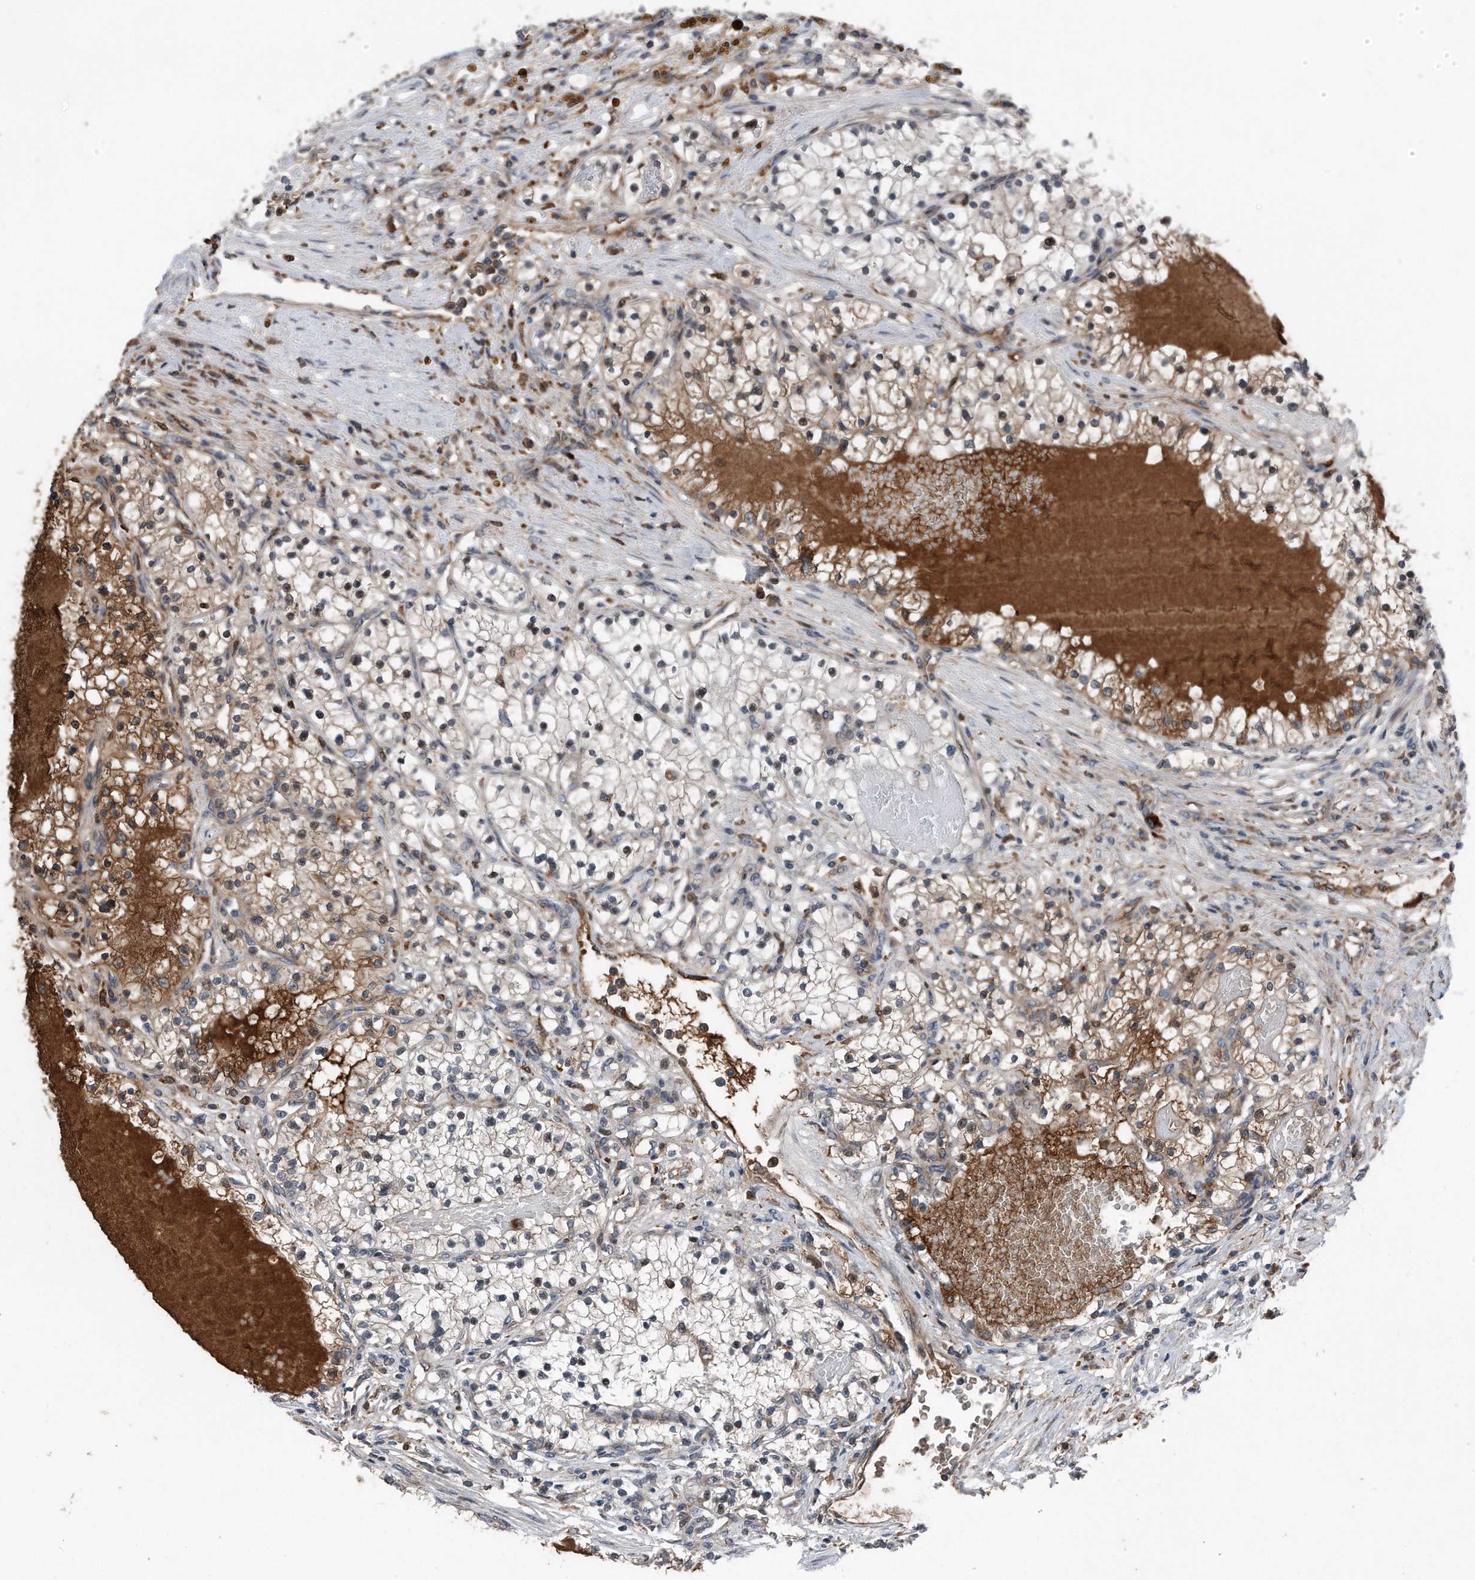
{"staining": {"intensity": "moderate", "quantity": "<25%", "location": "cytoplasmic/membranous"}, "tissue": "renal cancer", "cell_type": "Tumor cells", "image_type": "cancer", "snomed": [{"axis": "morphology", "description": "Normal tissue, NOS"}, {"axis": "morphology", "description": "Adenocarcinoma, NOS"}, {"axis": "topography", "description": "Kidney"}], "caption": "The micrograph demonstrates staining of adenocarcinoma (renal), revealing moderate cytoplasmic/membranous protein positivity (brown color) within tumor cells. The protein is shown in brown color, while the nuclei are stained blue.", "gene": "DST", "patient": {"sex": "male", "age": 68}}